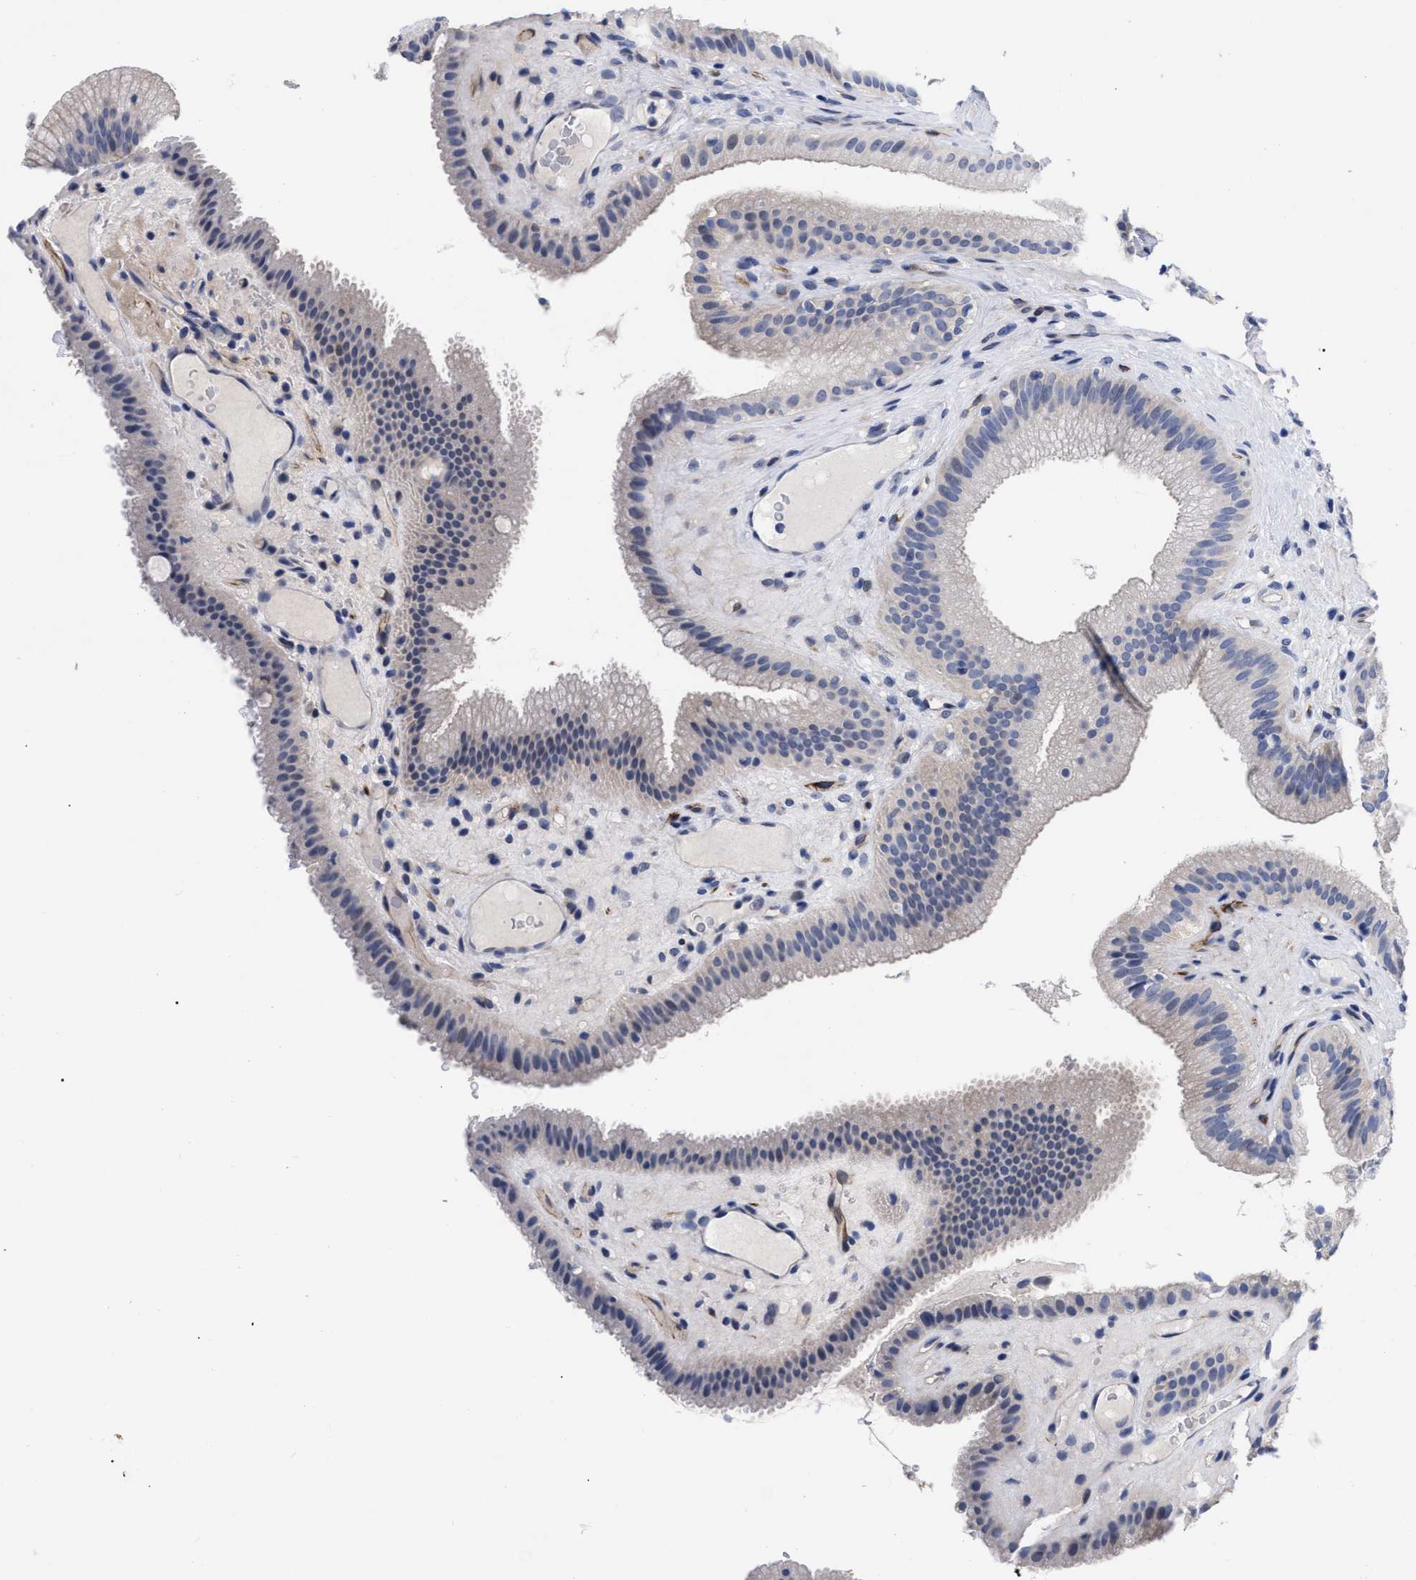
{"staining": {"intensity": "negative", "quantity": "none", "location": "none"}, "tissue": "gallbladder", "cell_type": "Glandular cells", "image_type": "normal", "snomed": [{"axis": "morphology", "description": "Normal tissue, NOS"}, {"axis": "topography", "description": "Gallbladder"}], "caption": "Protein analysis of unremarkable gallbladder demonstrates no significant expression in glandular cells. (DAB (3,3'-diaminobenzidine) immunohistochemistry with hematoxylin counter stain).", "gene": "CCN5", "patient": {"sex": "male", "age": 49}}